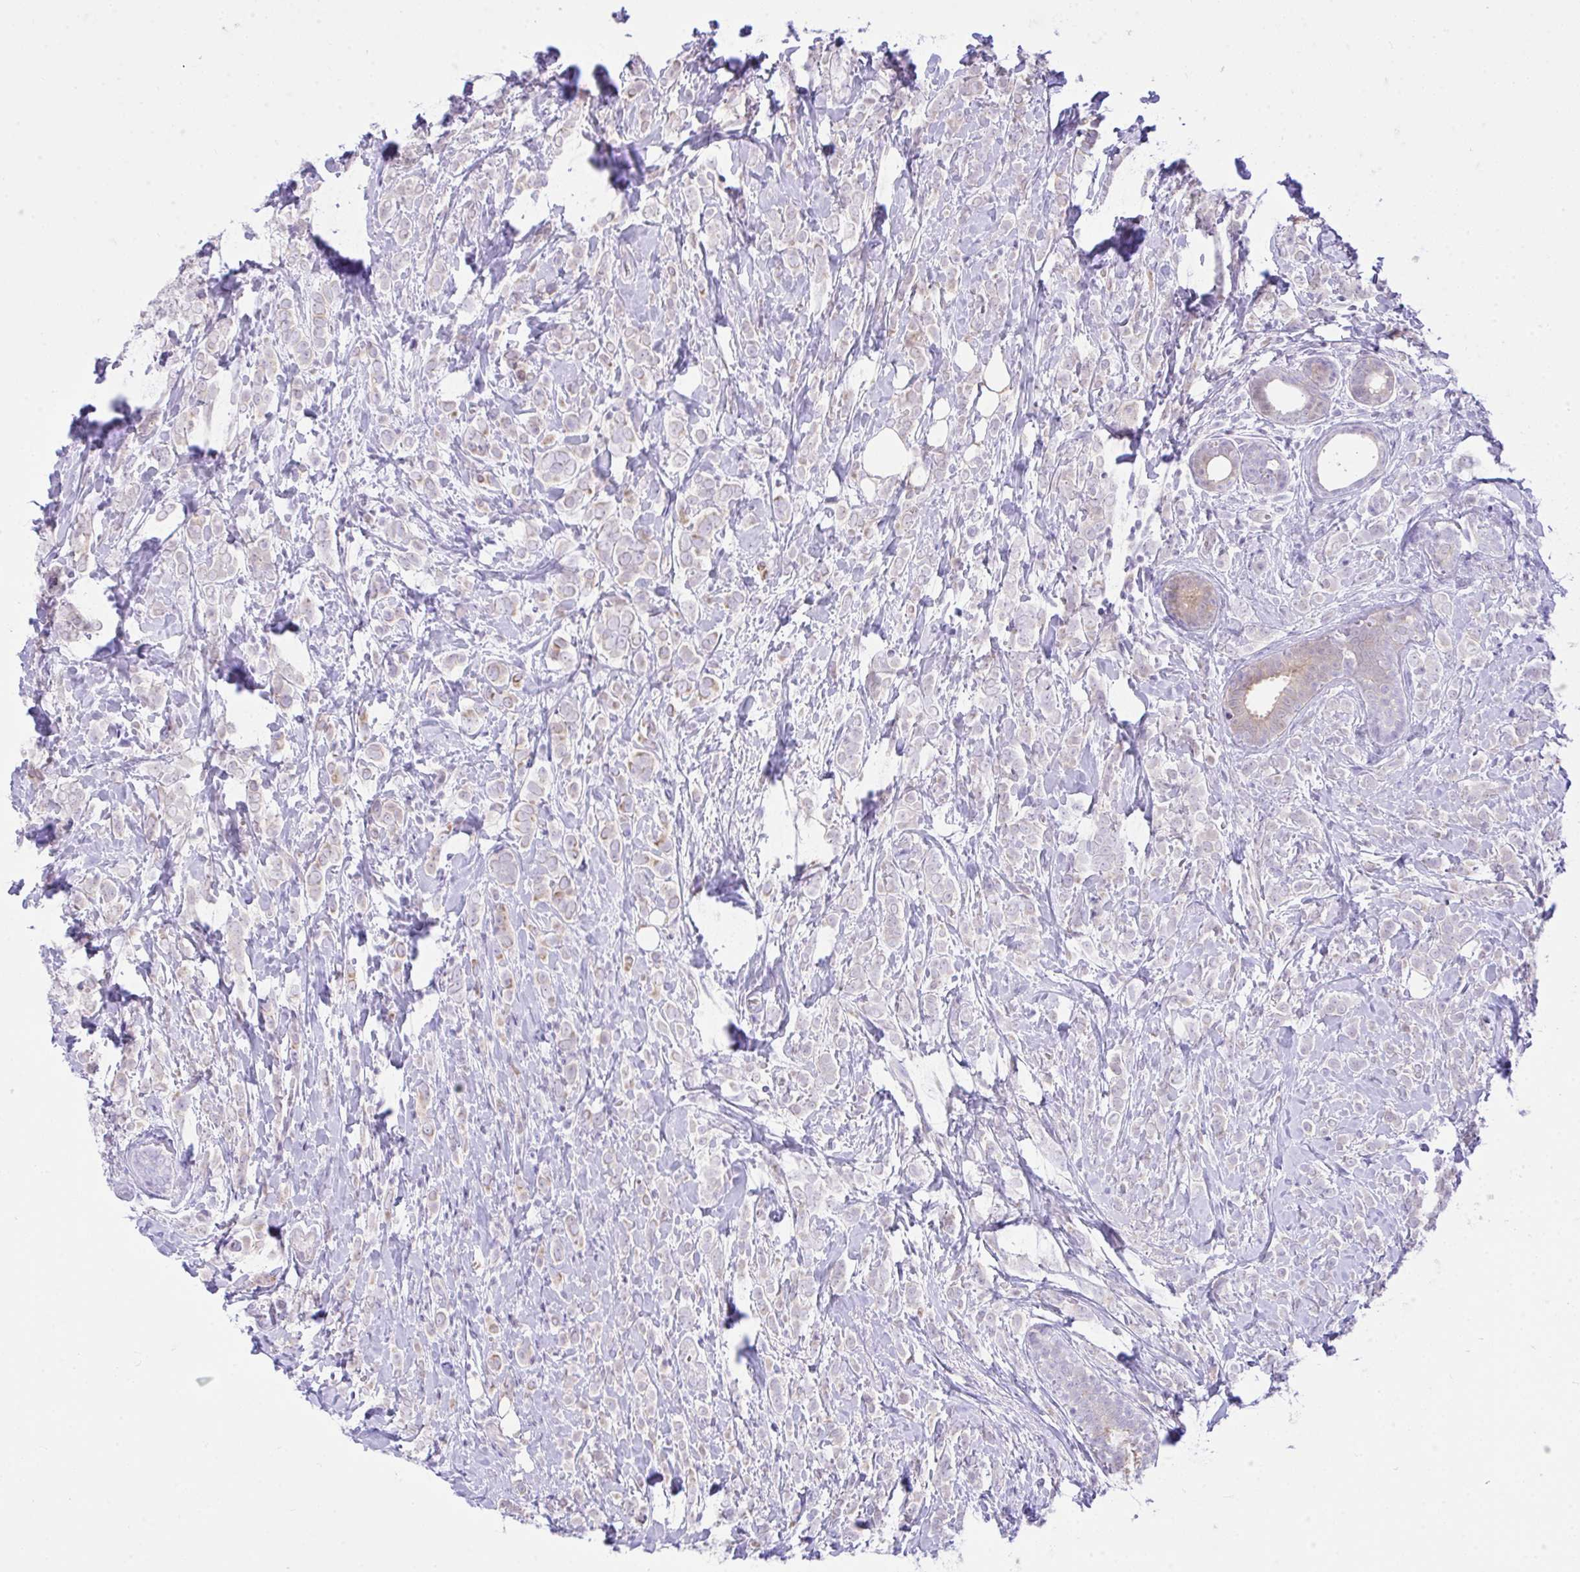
{"staining": {"intensity": "moderate", "quantity": "<25%", "location": "cytoplasmic/membranous"}, "tissue": "breast cancer", "cell_type": "Tumor cells", "image_type": "cancer", "snomed": [{"axis": "morphology", "description": "Lobular carcinoma"}, {"axis": "topography", "description": "Breast"}], "caption": "Breast cancer stained with DAB (3,3'-diaminobenzidine) immunohistochemistry (IHC) displays low levels of moderate cytoplasmic/membranous positivity in approximately <25% of tumor cells. (brown staining indicates protein expression, while blue staining denotes nuclei).", "gene": "ZNF101", "patient": {"sex": "female", "age": 49}}